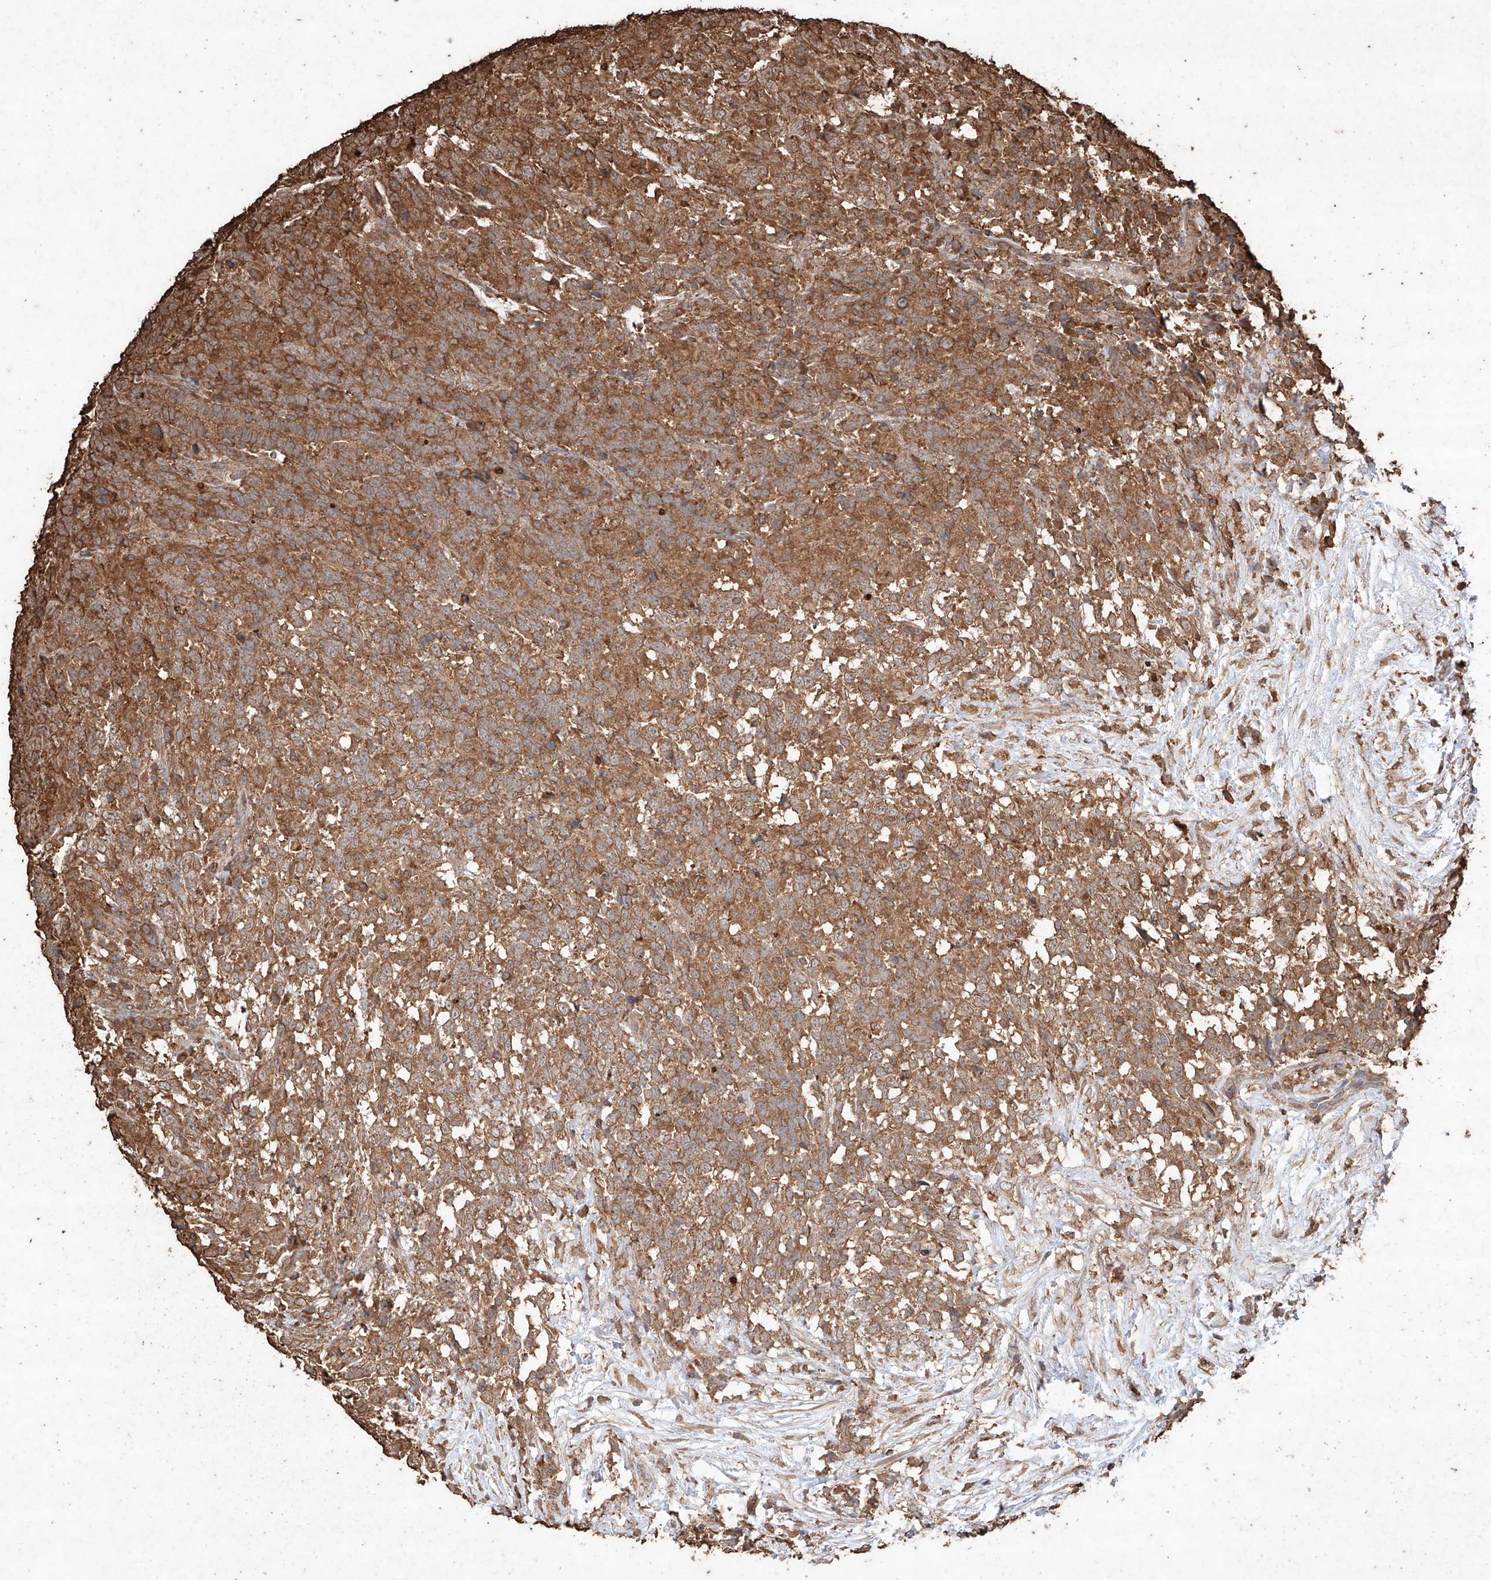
{"staining": {"intensity": "strong", "quantity": ">75%", "location": "cytoplasmic/membranous"}, "tissue": "testis cancer", "cell_type": "Tumor cells", "image_type": "cancer", "snomed": [{"axis": "morphology", "description": "Carcinoma, Embryonal, NOS"}, {"axis": "topography", "description": "Testis"}], "caption": "A photomicrograph of human testis embryonal carcinoma stained for a protein exhibits strong cytoplasmic/membranous brown staining in tumor cells.", "gene": "M6PR", "patient": {"sex": "male", "age": 26}}